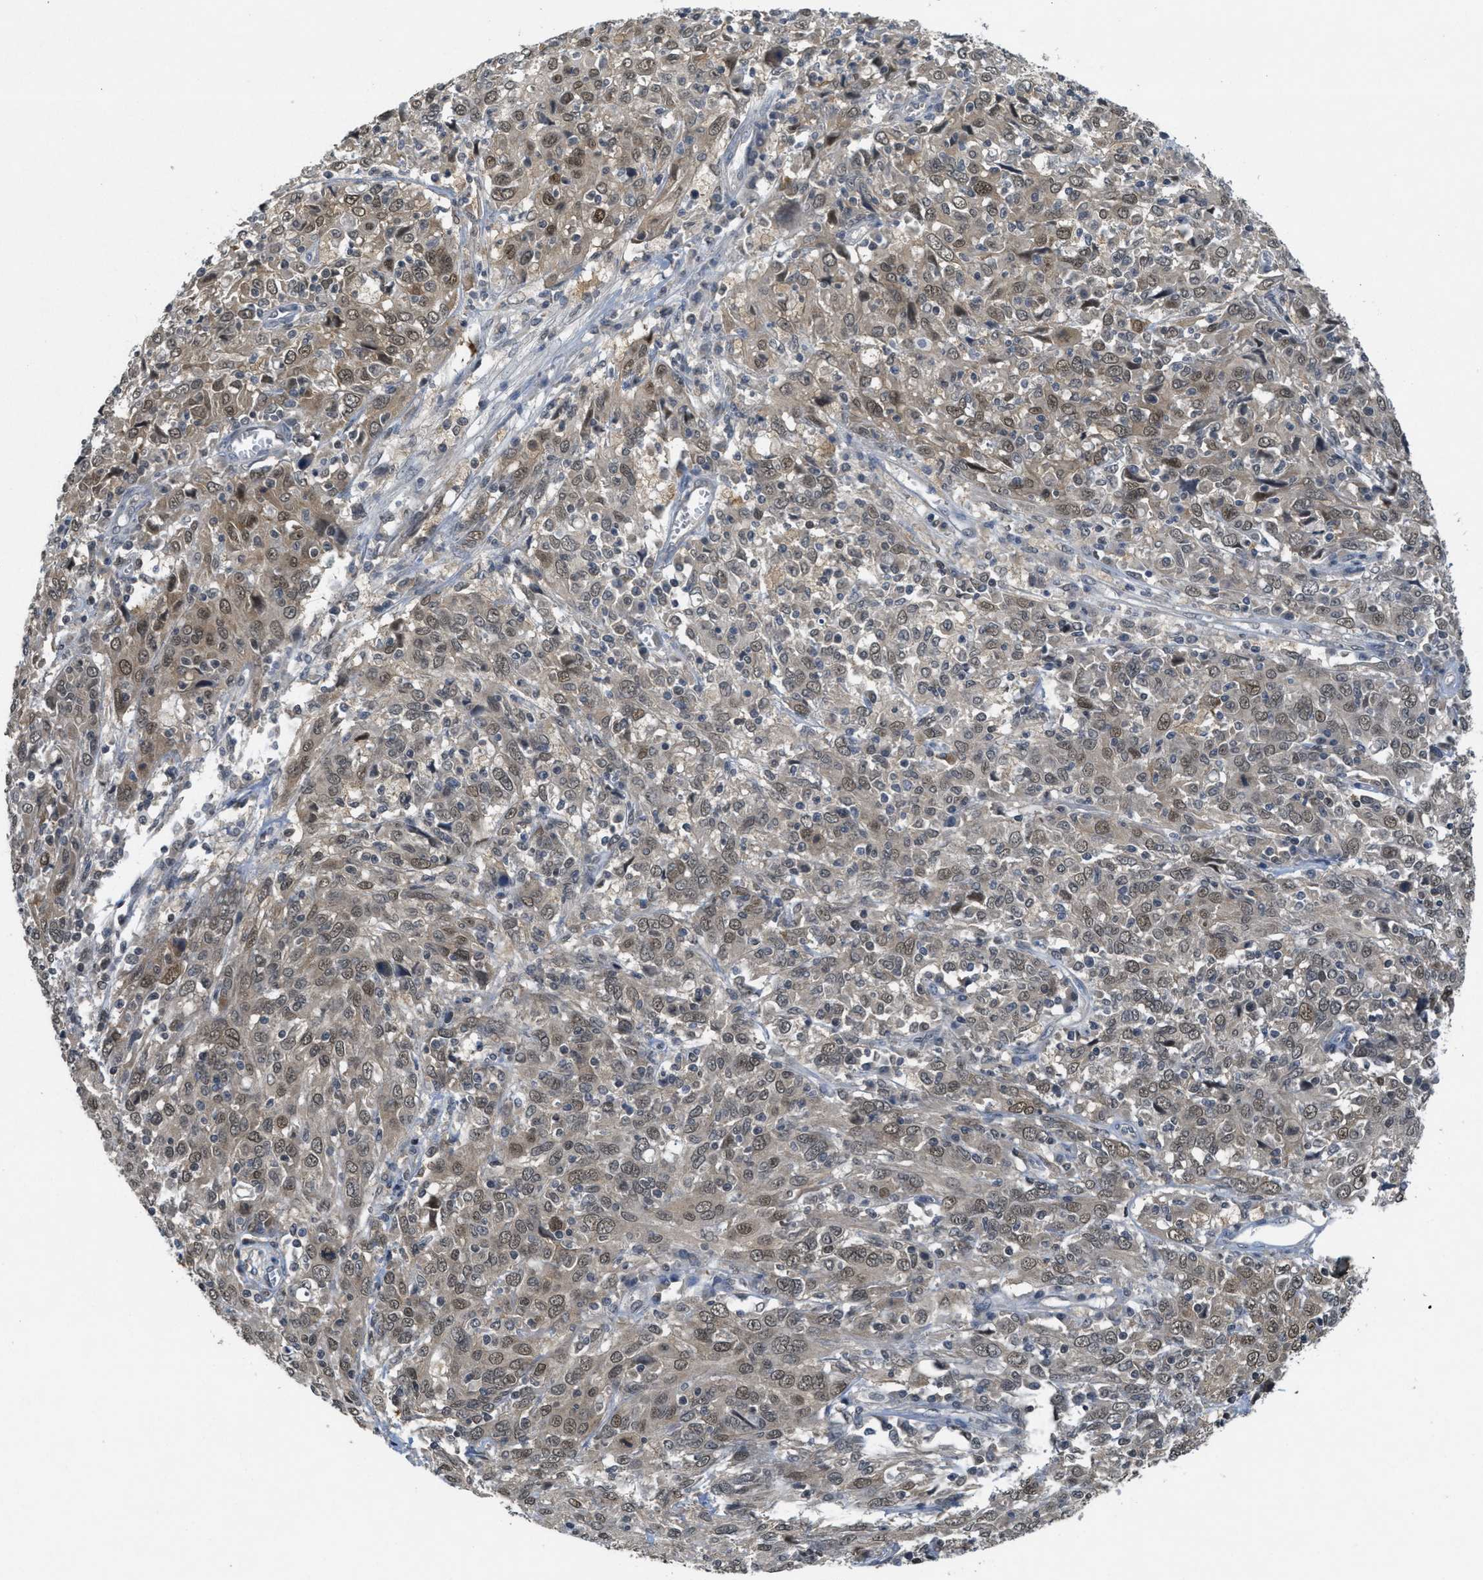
{"staining": {"intensity": "moderate", "quantity": ">75%", "location": "cytoplasmic/membranous,nuclear"}, "tissue": "cervical cancer", "cell_type": "Tumor cells", "image_type": "cancer", "snomed": [{"axis": "morphology", "description": "Squamous cell carcinoma, NOS"}, {"axis": "topography", "description": "Cervix"}], "caption": "Approximately >75% of tumor cells in human squamous cell carcinoma (cervical) display moderate cytoplasmic/membranous and nuclear protein expression as visualized by brown immunohistochemical staining.", "gene": "DNAJB1", "patient": {"sex": "female", "age": 46}}